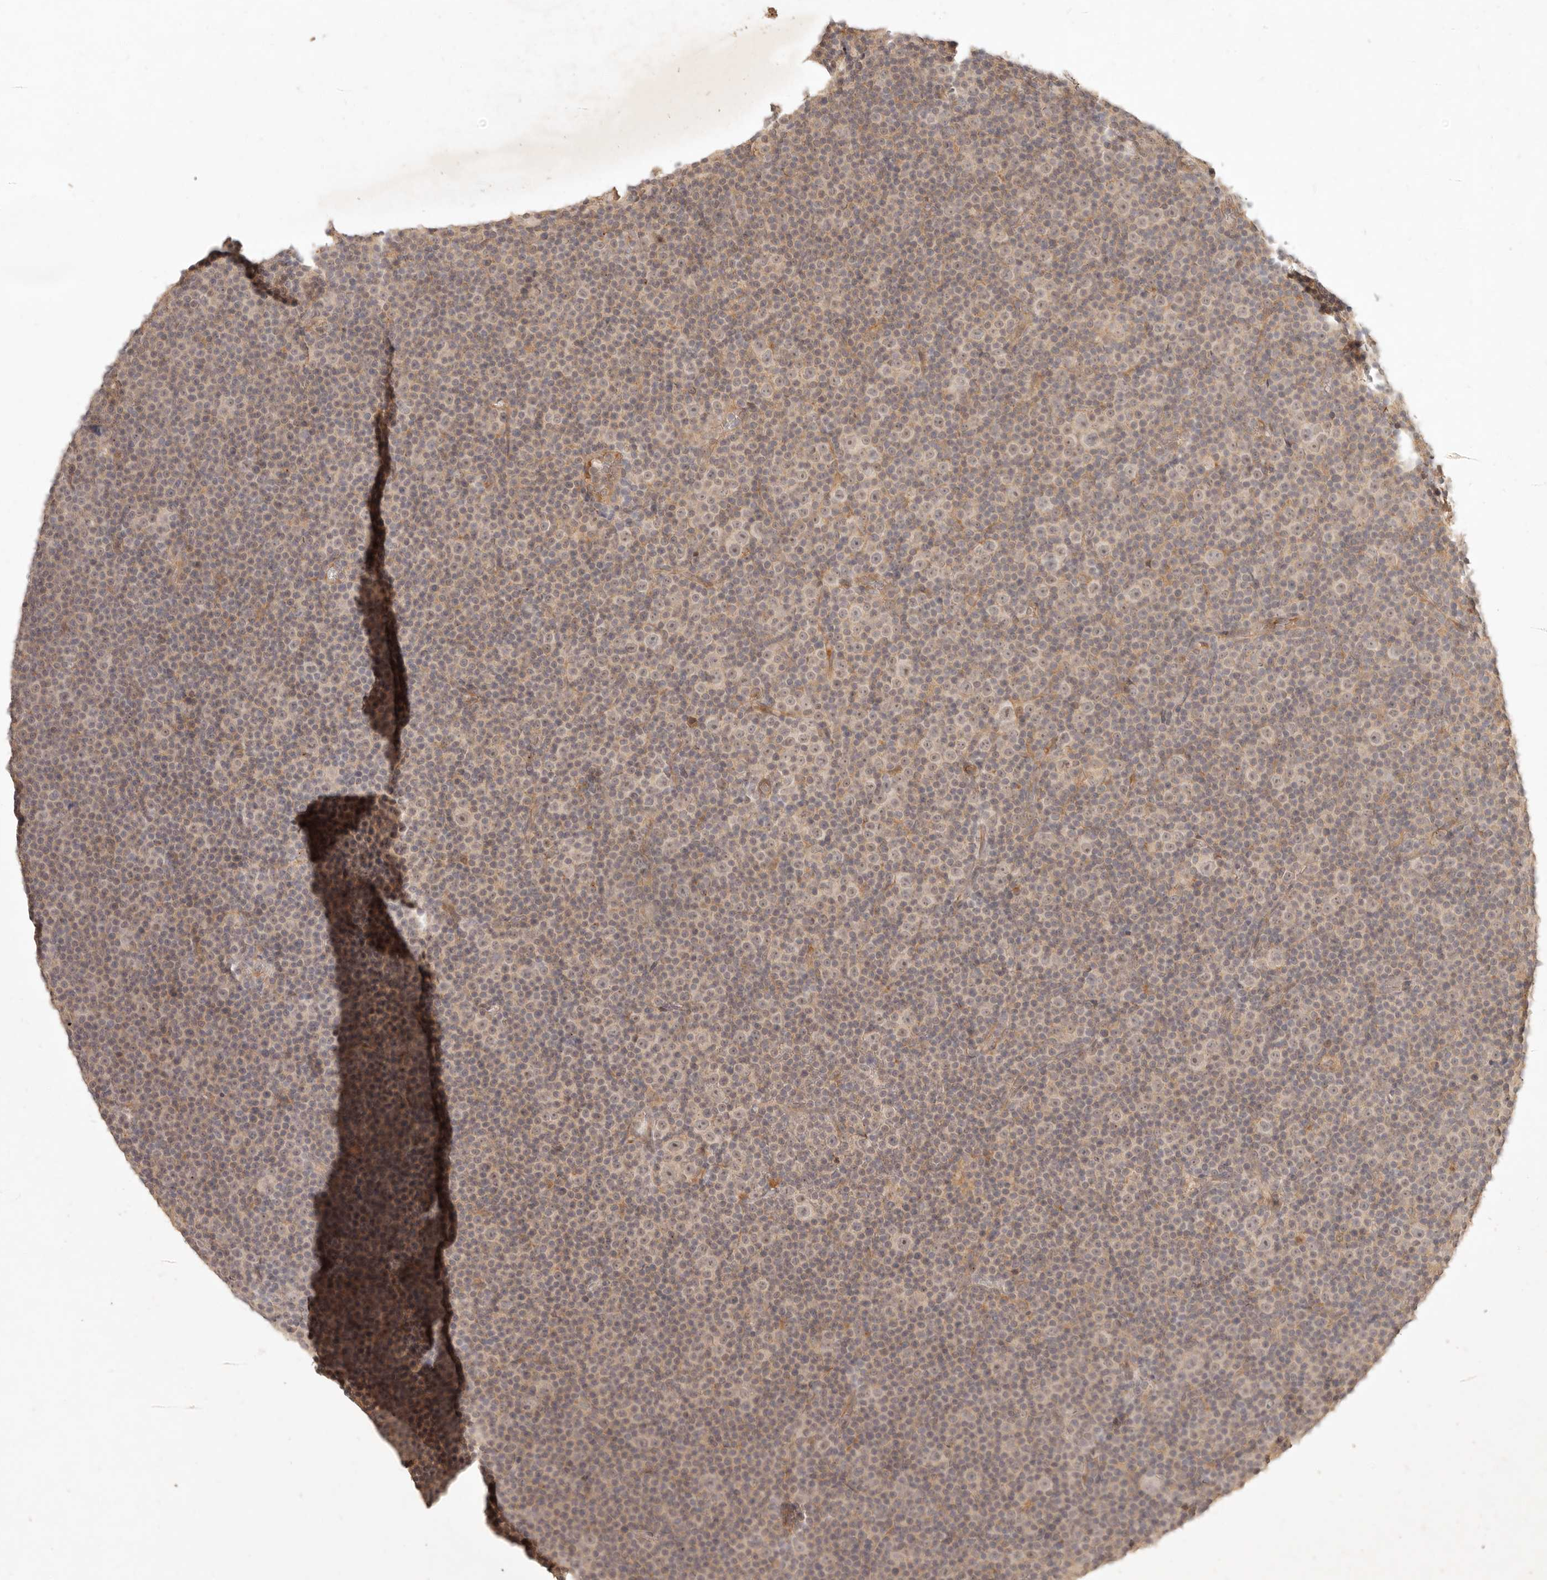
{"staining": {"intensity": "weak", "quantity": "<25%", "location": "cytoplasmic/membranous"}, "tissue": "lymphoma", "cell_type": "Tumor cells", "image_type": "cancer", "snomed": [{"axis": "morphology", "description": "Malignant lymphoma, non-Hodgkin's type, Low grade"}, {"axis": "topography", "description": "Lymph node"}], "caption": "Tumor cells are negative for protein expression in human lymphoma.", "gene": "UBXN11", "patient": {"sex": "female", "age": 67}}